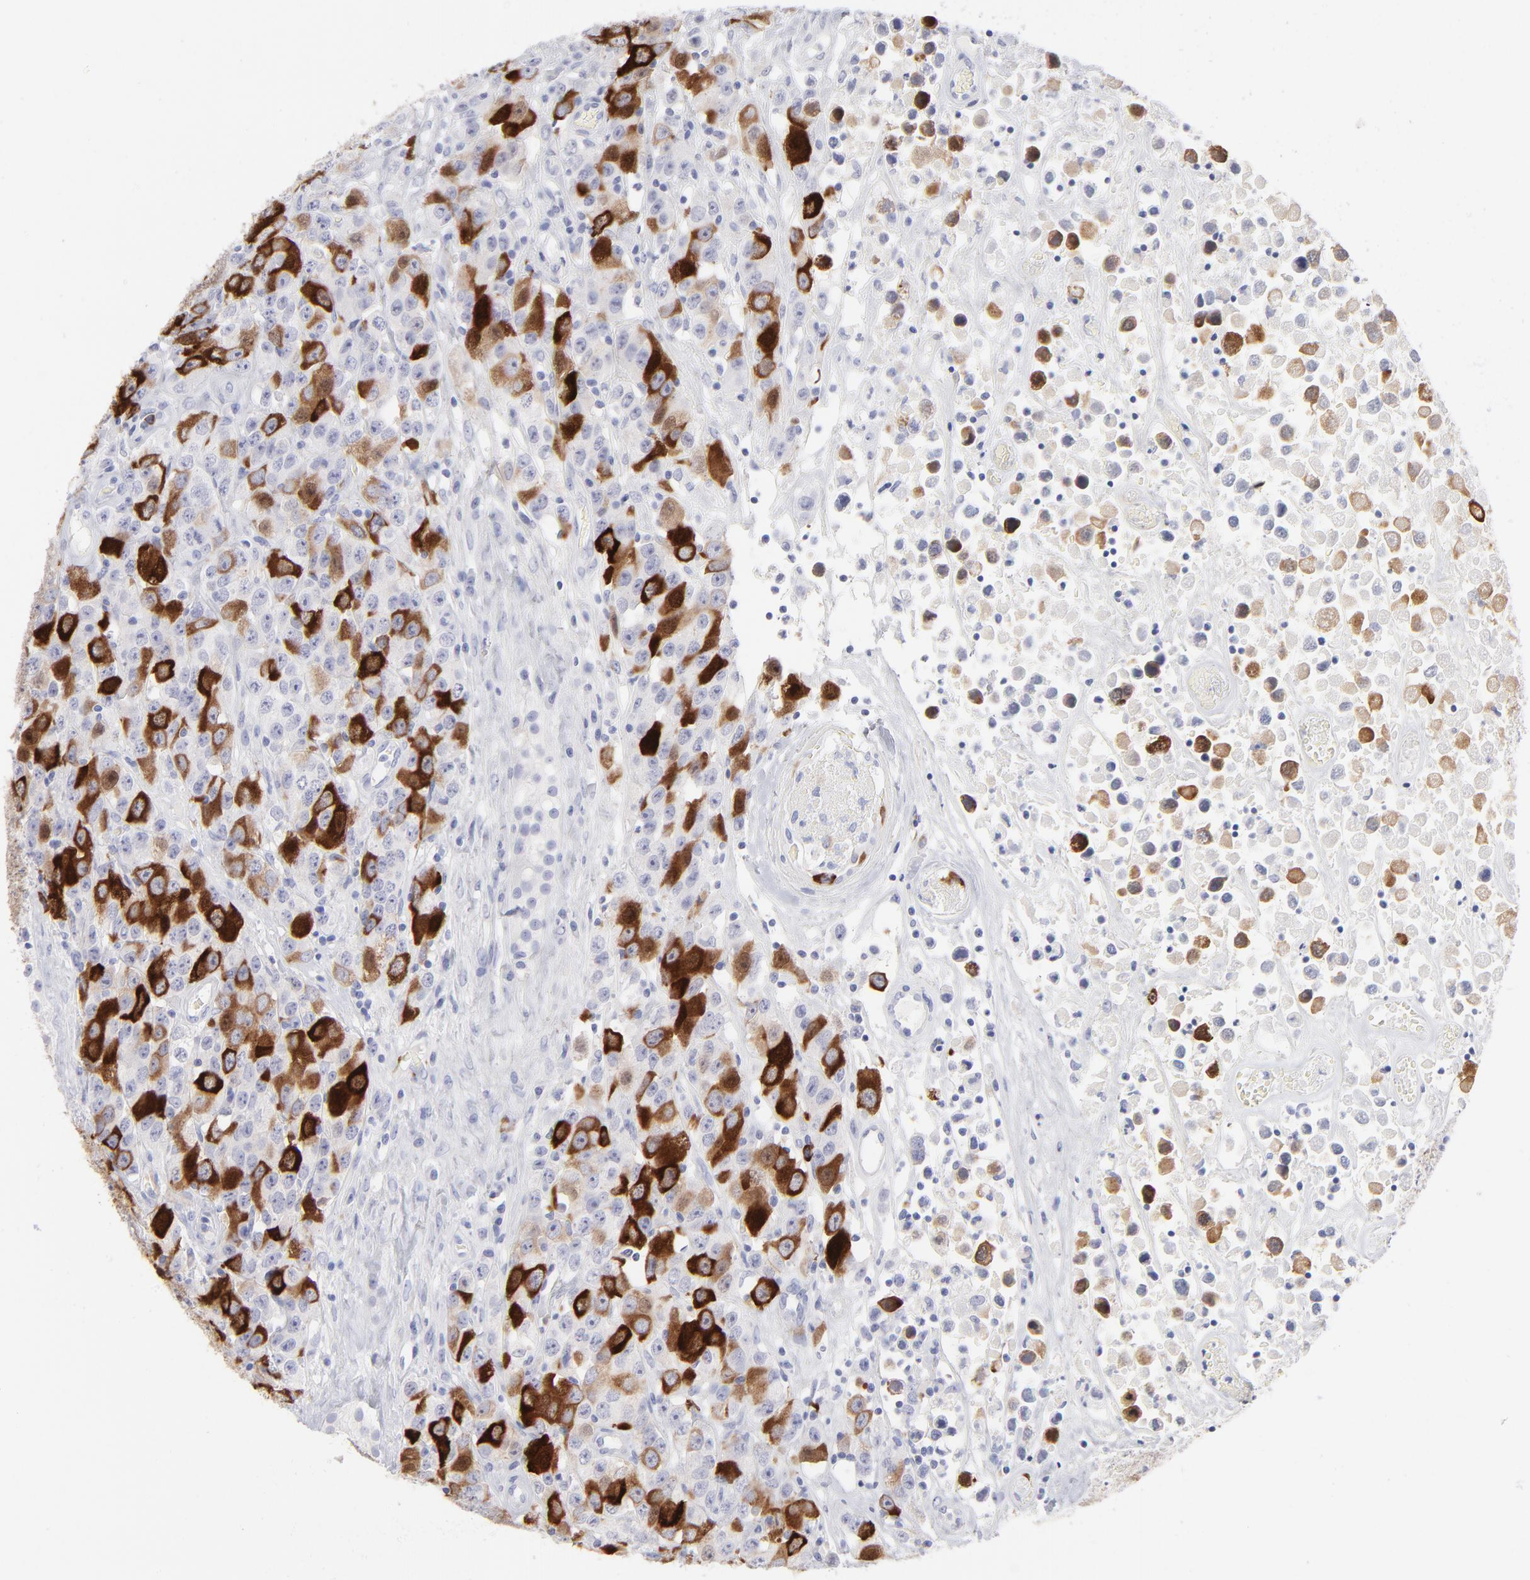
{"staining": {"intensity": "moderate", "quantity": "25%-75%", "location": "cytoplasmic/membranous"}, "tissue": "testis cancer", "cell_type": "Tumor cells", "image_type": "cancer", "snomed": [{"axis": "morphology", "description": "Seminoma, NOS"}, {"axis": "topography", "description": "Testis"}], "caption": "The image demonstrates a brown stain indicating the presence of a protein in the cytoplasmic/membranous of tumor cells in testis seminoma. (DAB = brown stain, brightfield microscopy at high magnification).", "gene": "CCNB1", "patient": {"sex": "male", "age": 52}}